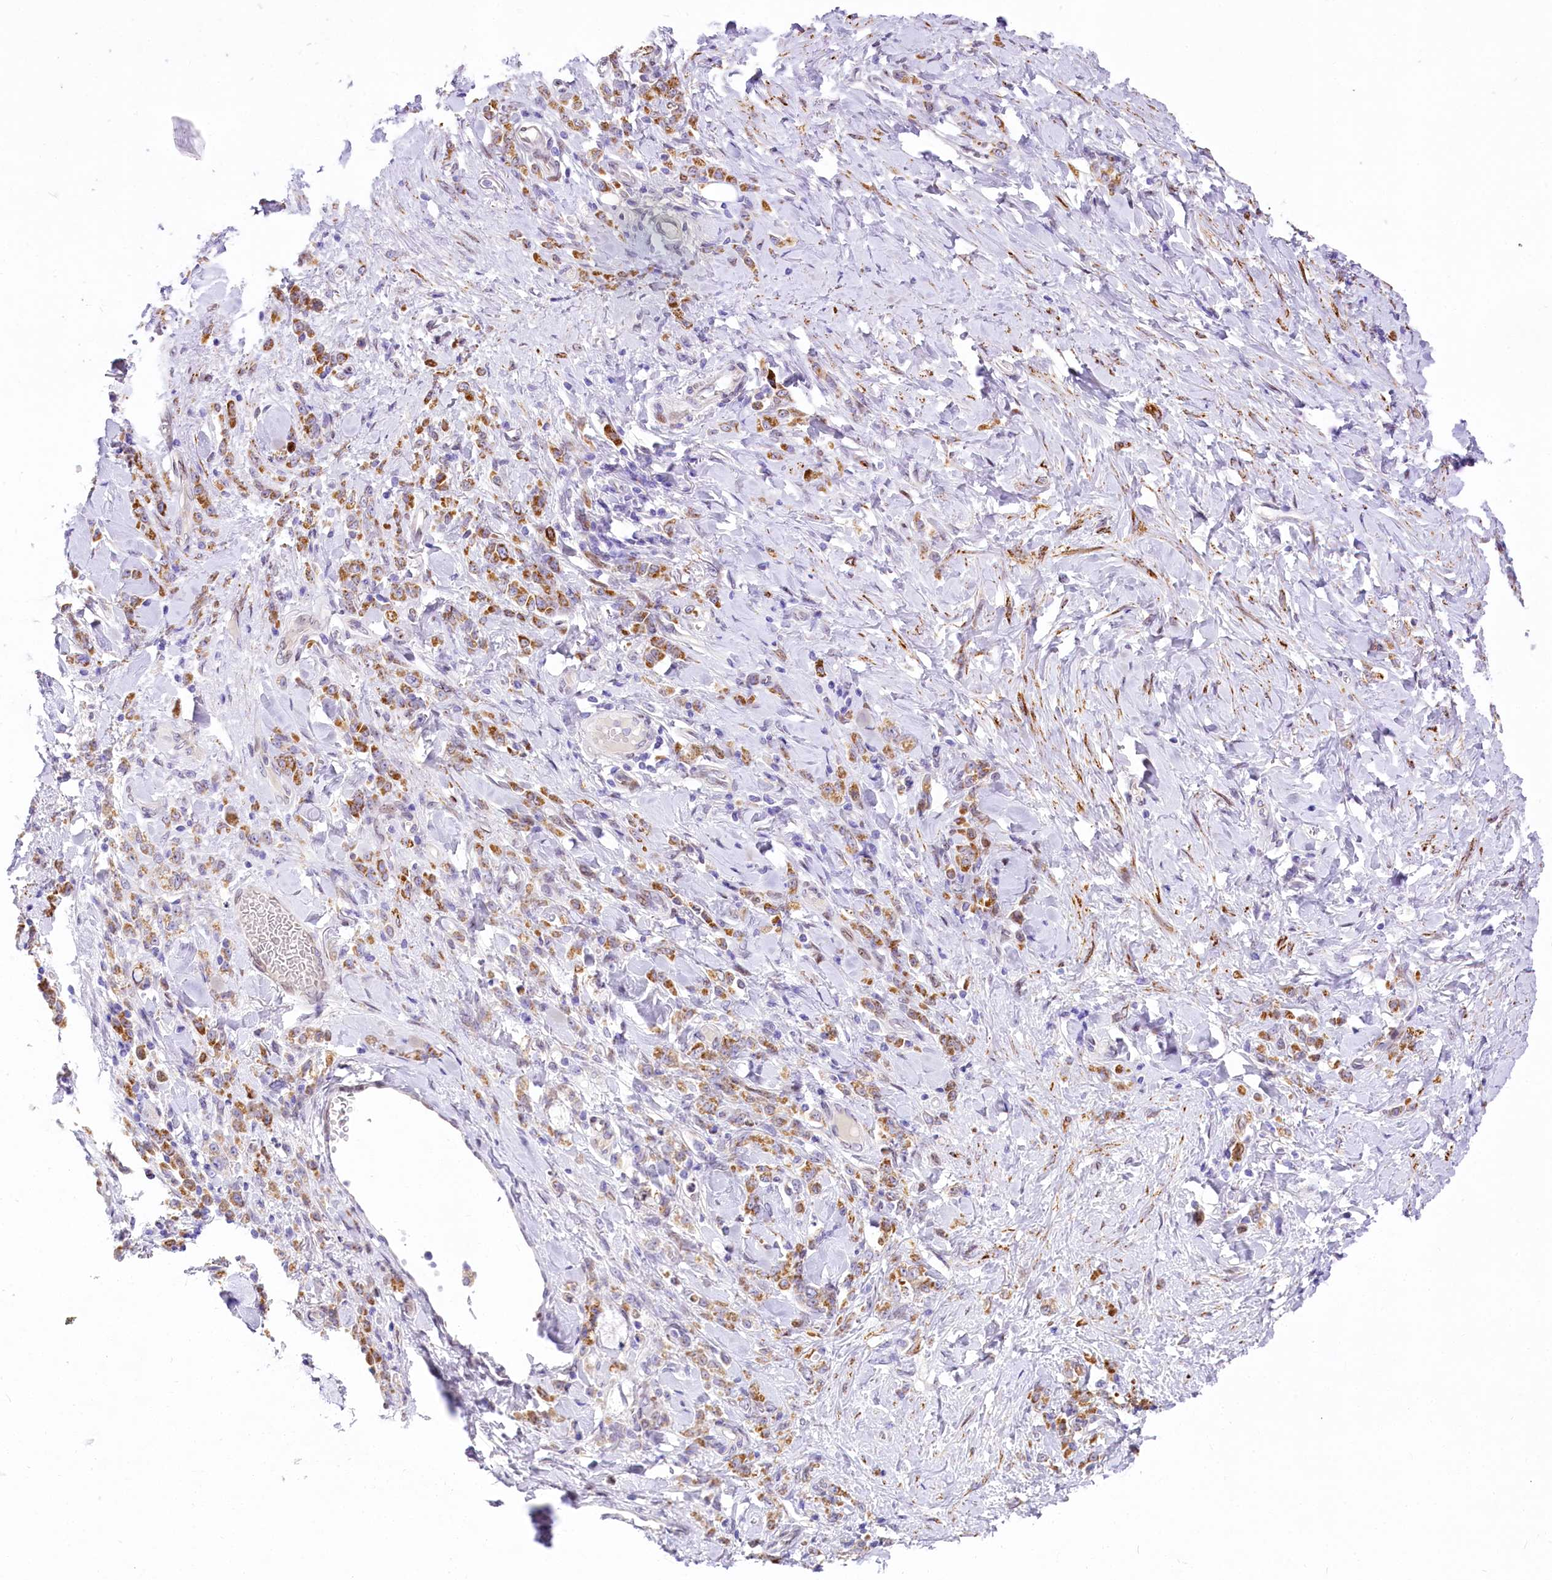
{"staining": {"intensity": "moderate", "quantity": ">75%", "location": "cytoplasmic/membranous"}, "tissue": "stomach cancer", "cell_type": "Tumor cells", "image_type": "cancer", "snomed": [{"axis": "morphology", "description": "Normal tissue, NOS"}, {"axis": "morphology", "description": "Adenocarcinoma, NOS"}, {"axis": "topography", "description": "Stomach"}], "caption": "Brown immunohistochemical staining in human stomach adenocarcinoma displays moderate cytoplasmic/membranous staining in about >75% of tumor cells.", "gene": "PPIP5K2", "patient": {"sex": "male", "age": 82}}